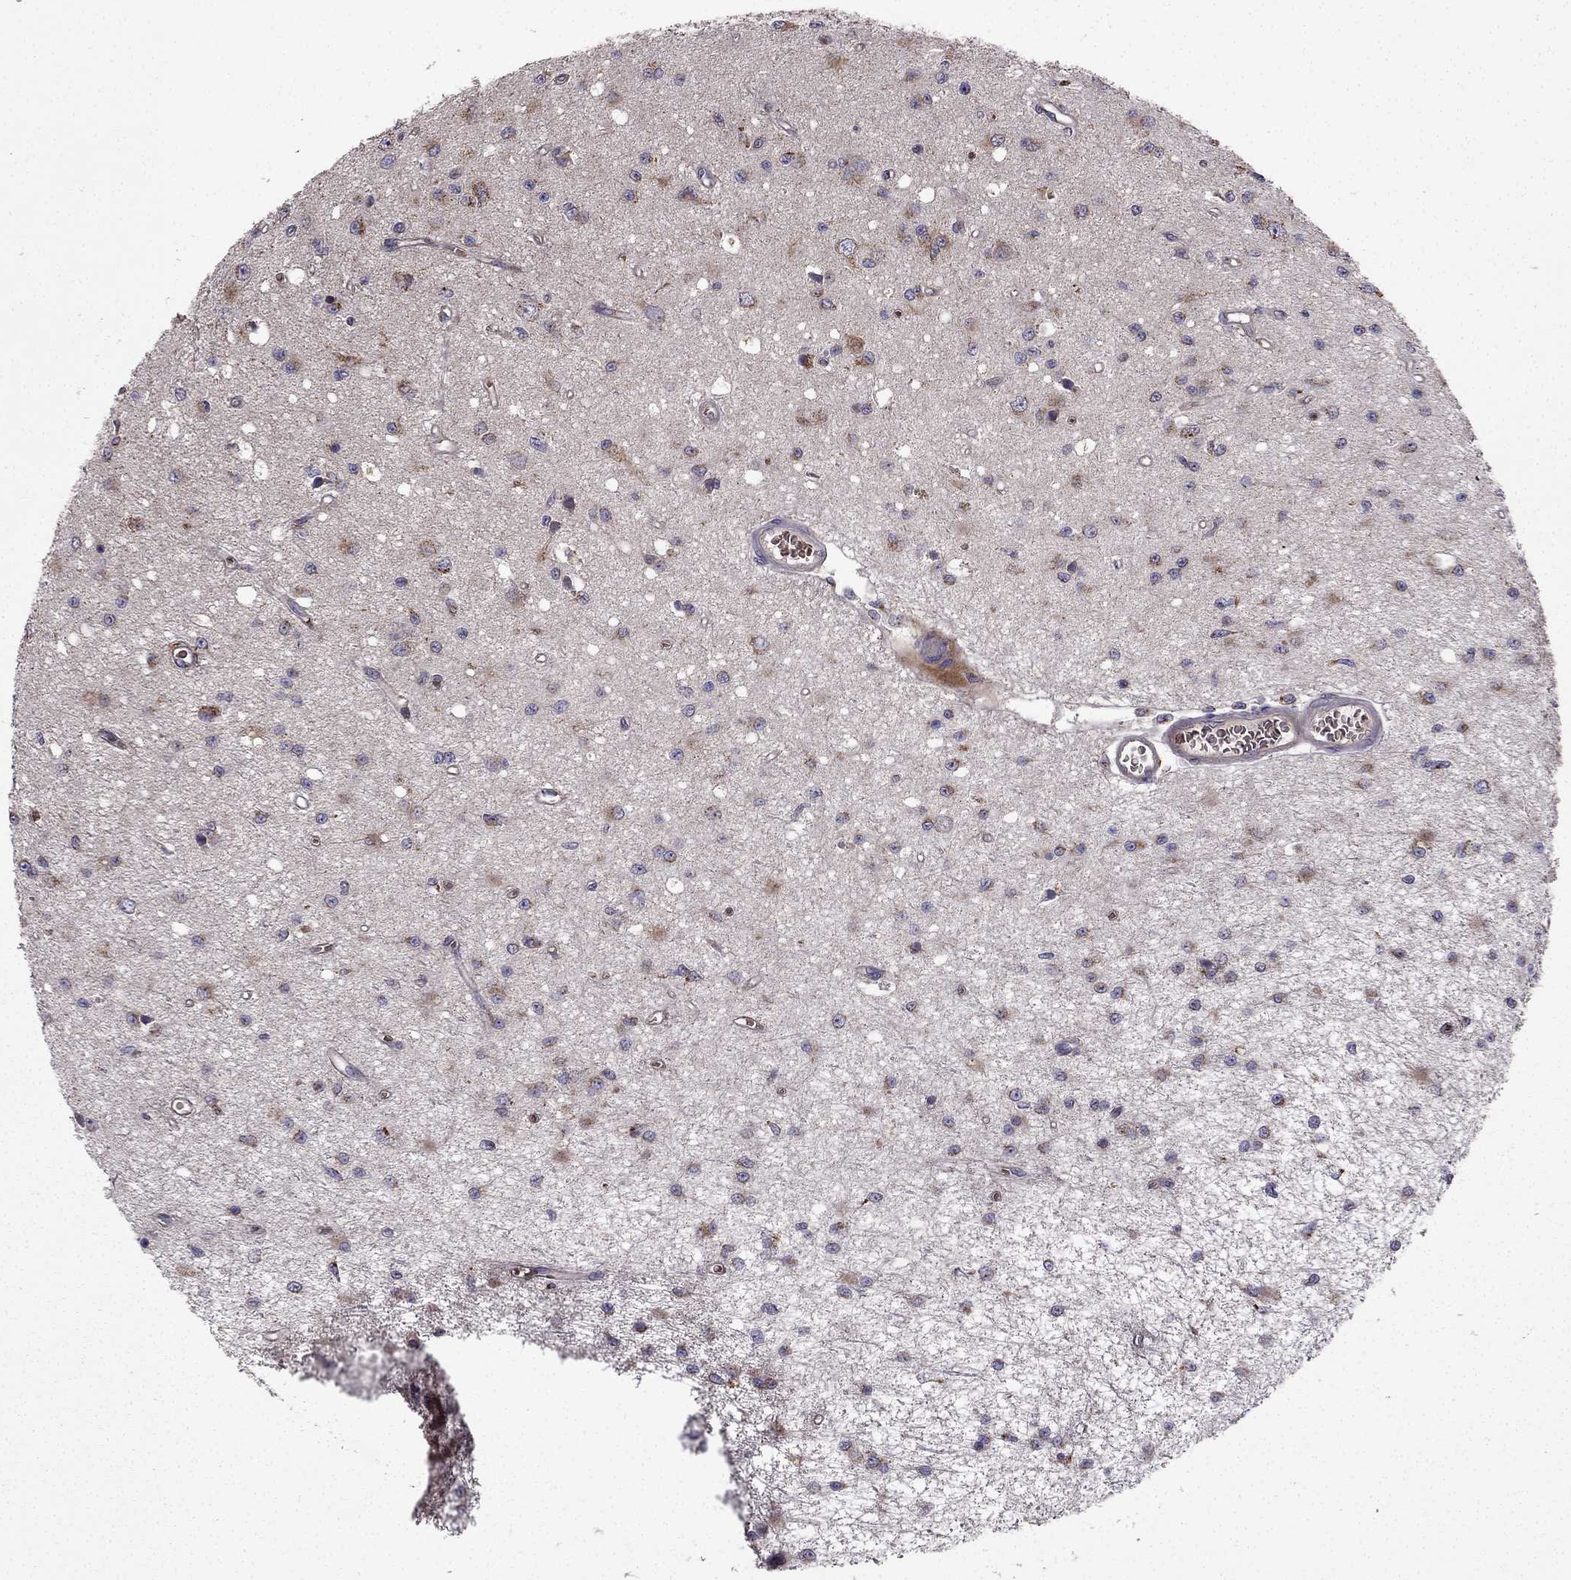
{"staining": {"intensity": "strong", "quantity": "<25%", "location": "cytoplasmic/membranous"}, "tissue": "glioma", "cell_type": "Tumor cells", "image_type": "cancer", "snomed": [{"axis": "morphology", "description": "Glioma, malignant, Low grade"}, {"axis": "topography", "description": "Brain"}], "caption": "Immunohistochemical staining of human malignant glioma (low-grade) displays medium levels of strong cytoplasmic/membranous protein expression in approximately <25% of tumor cells. The staining was performed using DAB (3,3'-diaminobenzidine) to visualize the protein expression in brown, while the nuclei were stained in blue with hematoxylin (Magnification: 20x).", "gene": "B4GALT7", "patient": {"sex": "female", "age": 45}}